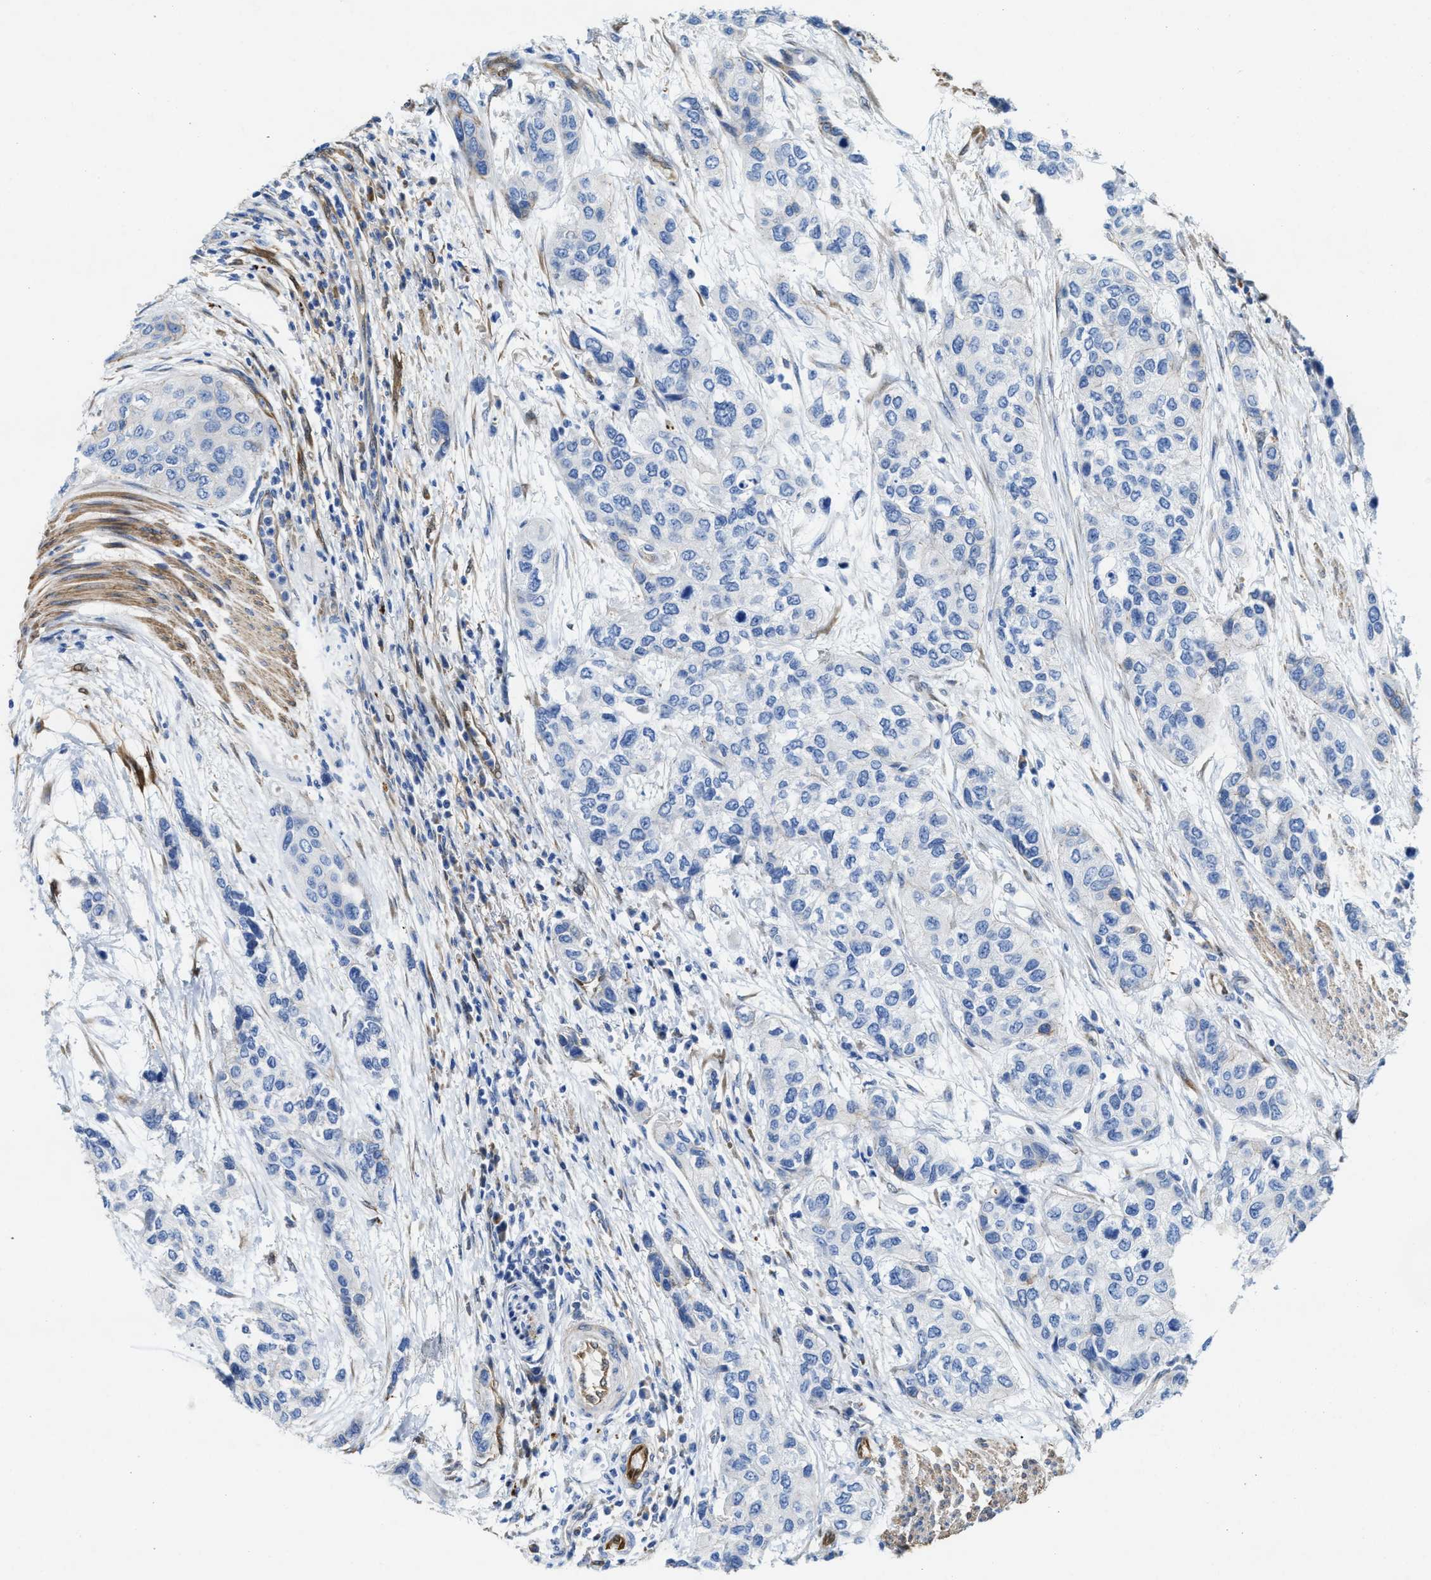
{"staining": {"intensity": "negative", "quantity": "none", "location": "none"}, "tissue": "urothelial cancer", "cell_type": "Tumor cells", "image_type": "cancer", "snomed": [{"axis": "morphology", "description": "Urothelial carcinoma, High grade"}, {"axis": "topography", "description": "Urinary bladder"}], "caption": "Immunohistochemistry (IHC) of high-grade urothelial carcinoma displays no staining in tumor cells.", "gene": "ASS1", "patient": {"sex": "female", "age": 56}}